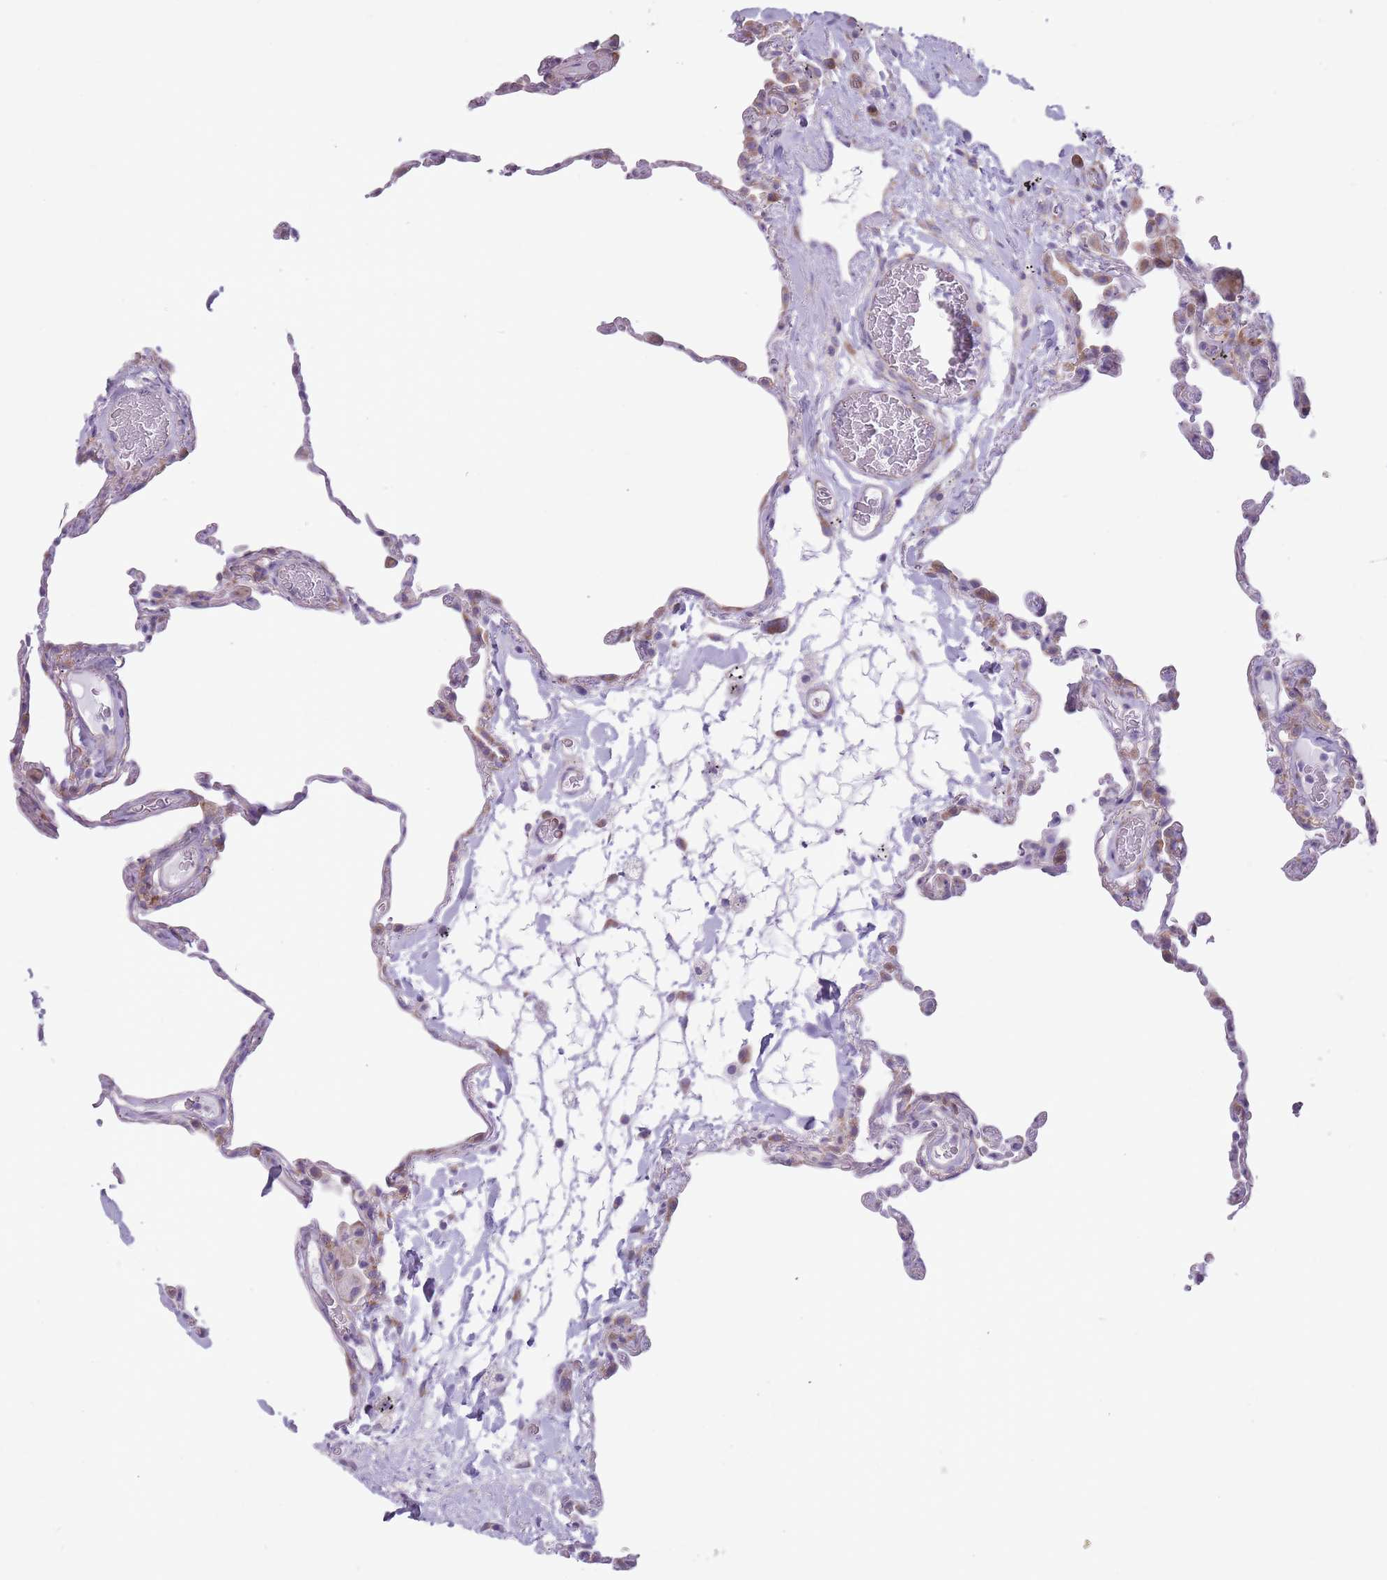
{"staining": {"intensity": "weak", "quantity": "25%-75%", "location": "cytoplasmic/membranous"}, "tissue": "lung", "cell_type": "Alveolar cells", "image_type": "normal", "snomed": [{"axis": "morphology", "description": "Normal tissue, NOS"}, {"axis": "topography", "description": "Lung"}], "caption": "Immunohistochemistry of normal human lung demonstrates low levels of weak cytoplasmic/membranous expression in about 25%-75% of alveolar cells. Nuclei are stained in blue.", "gene": "RPL18", "patient": {"sex": "female", "age": 57}}